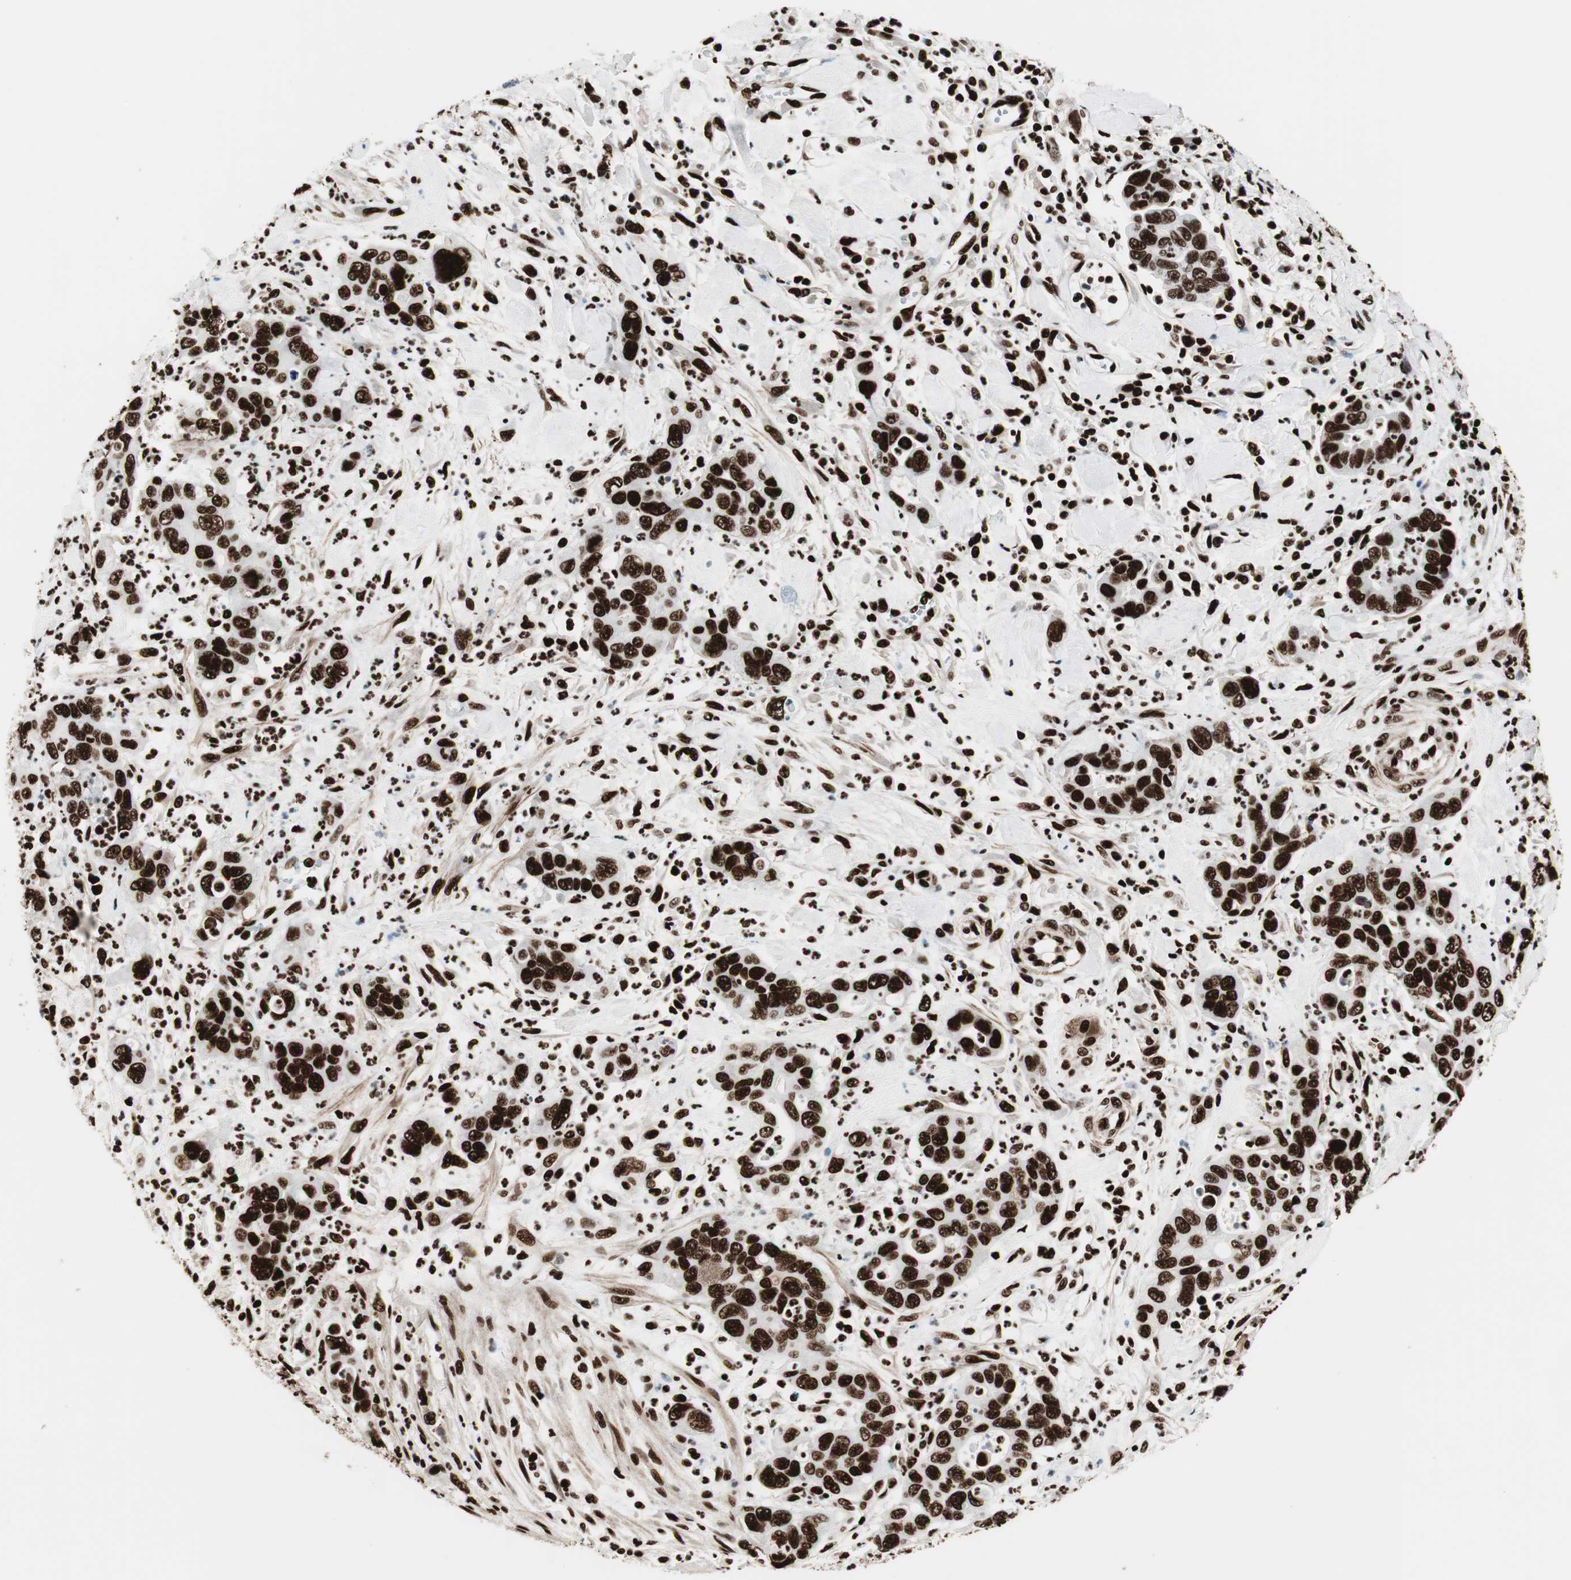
{"staining": {"intensity": "strong", "quantity": ">75%", "location": "nuclear"}, "tissue": "pancreatic cancer", "cell_type": "Tumor cells", "image_type": "cancer", "snomed": [{"axis": "morphology", "description": "Adenocarcinoma, NOS"}, {"axis": "topography", "description": "Pancreas"}], "caption": "Immunohistochemistry of adenocarcinoma (pancreatic) displays high levels of strong nuclear staining in about >75% of tumor cells.", "gene": "MTA2", "patient": {"sex": "female", "age": 71}}